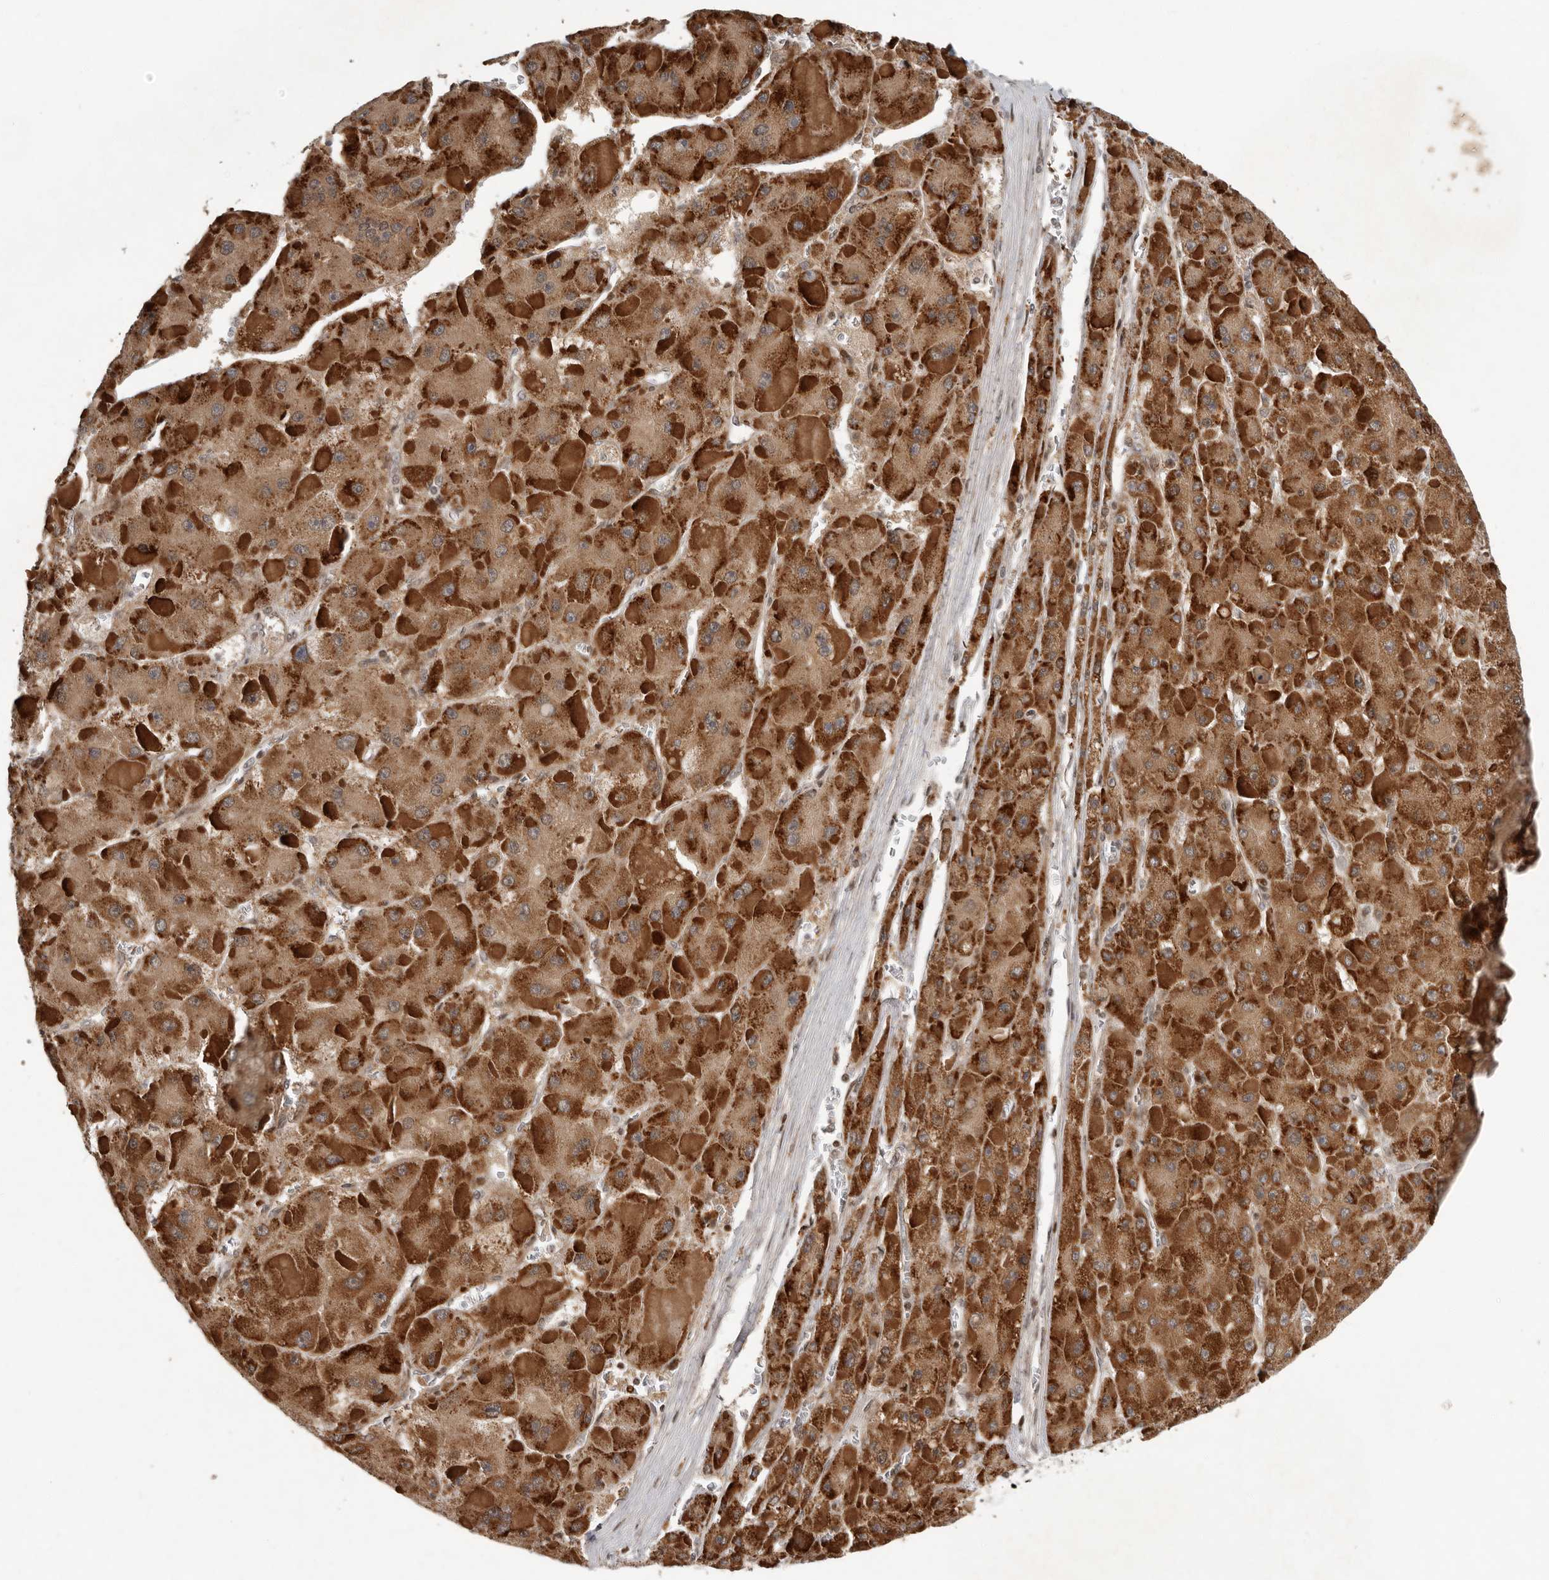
{"staining": {"intensity": "strong", "quantity": ">75%", "location": "cytoplasmic/membranous"}, "tissue": "liver cancer", "cell_type": "Tumor cells", "image_type": "cancer", "snomed": [{"axis": "morphology", "description": "Carcinoma, Hepatocellular, NOS"}, {"axis": "topography", "description": "Liver"}], "caption": "This is an image of IHC staining of liver cancer, which shows strong staining in the cytoplasmic/membranous of tumor cells.", "gene": "RABIF", "patient": {"sex": "female", "age": 73}}